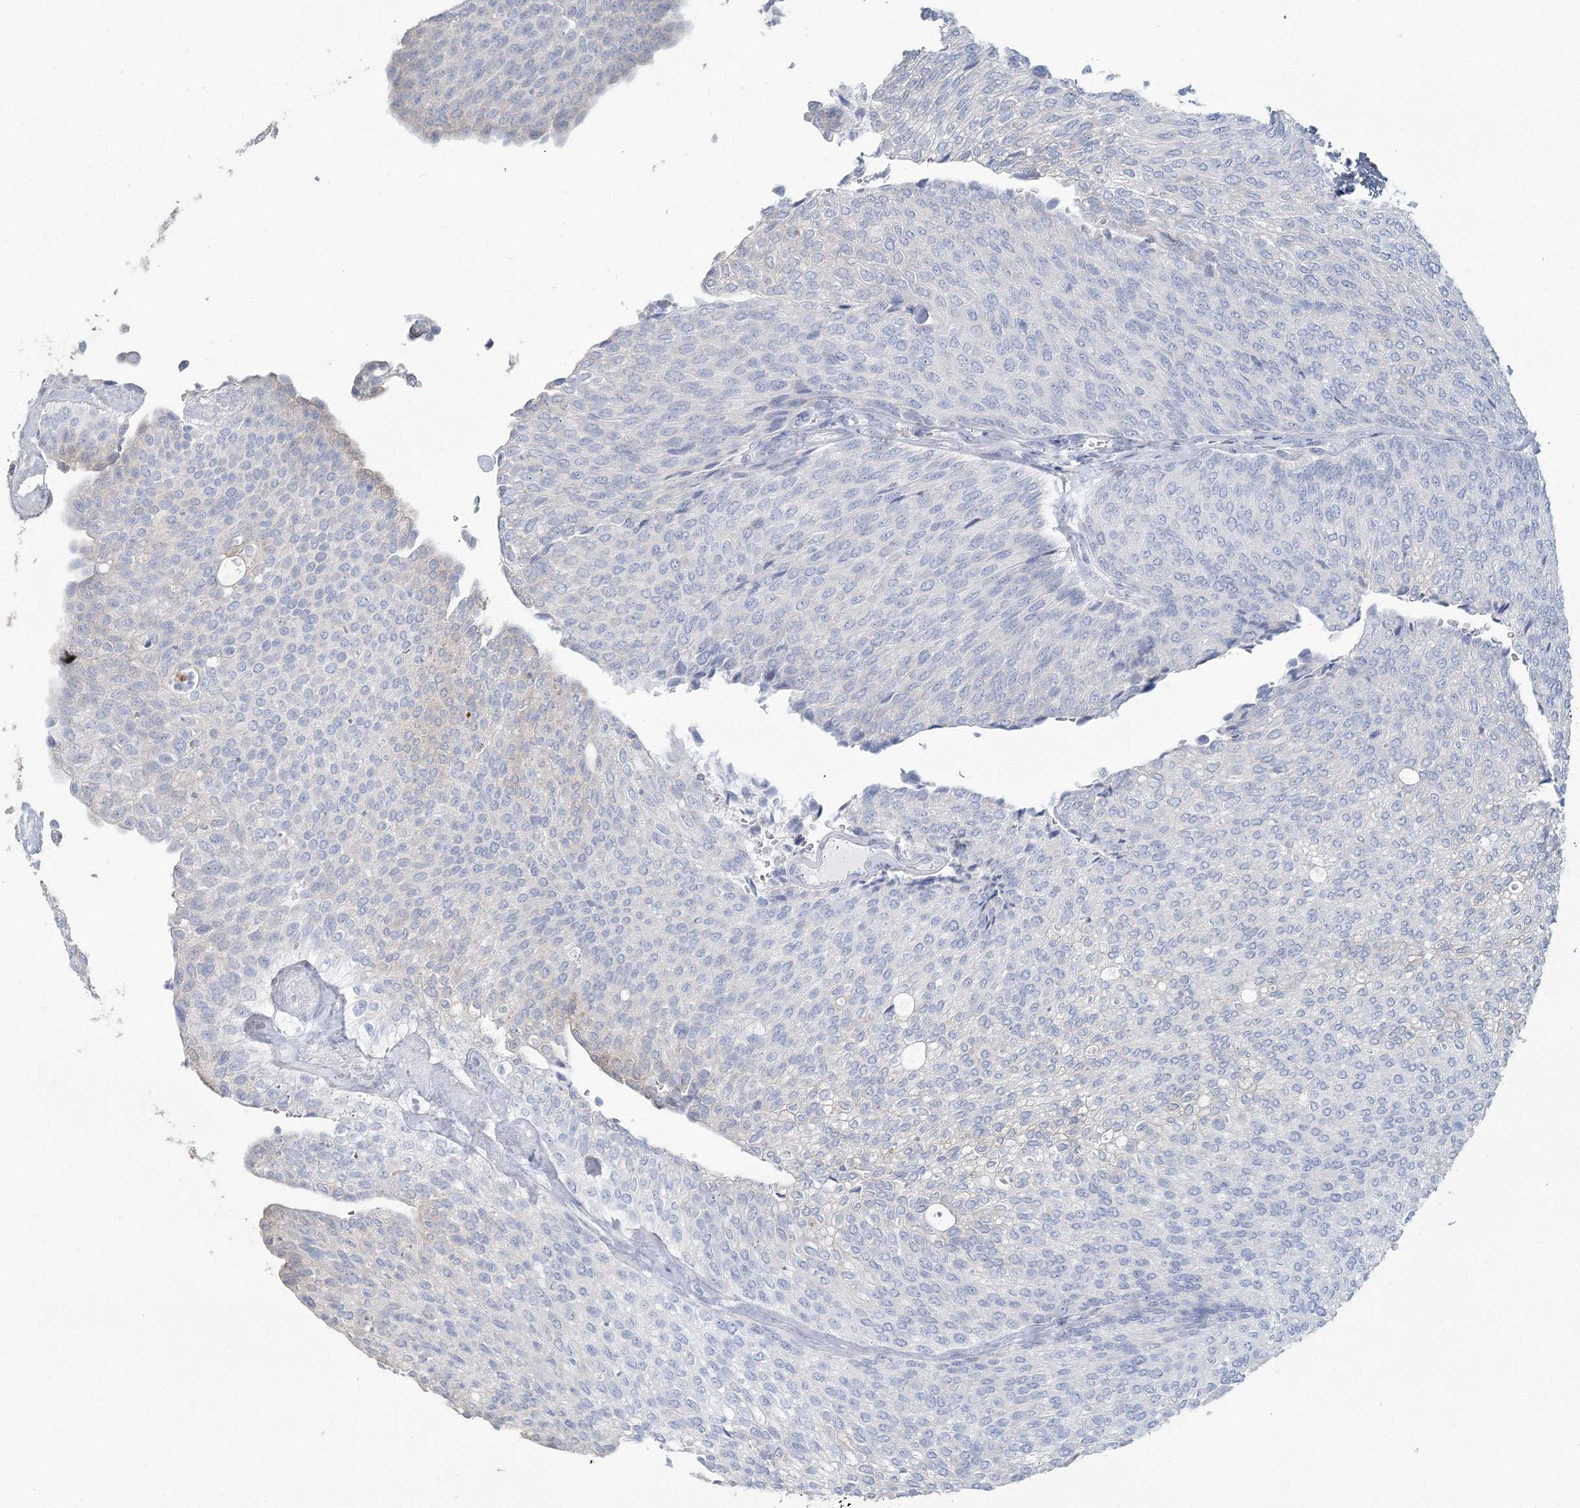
{"staining": {"intensity": "negative", "quantity": "none", "location": "none"}, "tissue": "urothelial cancer", "cell_type": "Tumor cells", "image_type": "cancer", "snomed": [{"axis": "morphology", "description": "Urothelial carcinoma, Low grade"}, {"axis": "topography", "description": "Urinary bladder"}], "caption": "There is no significant positivity in tumor cells of low-grade urothelial carcinoma.", "gene": "CMBL", "patient": {"sex": "female", "age": 79}}